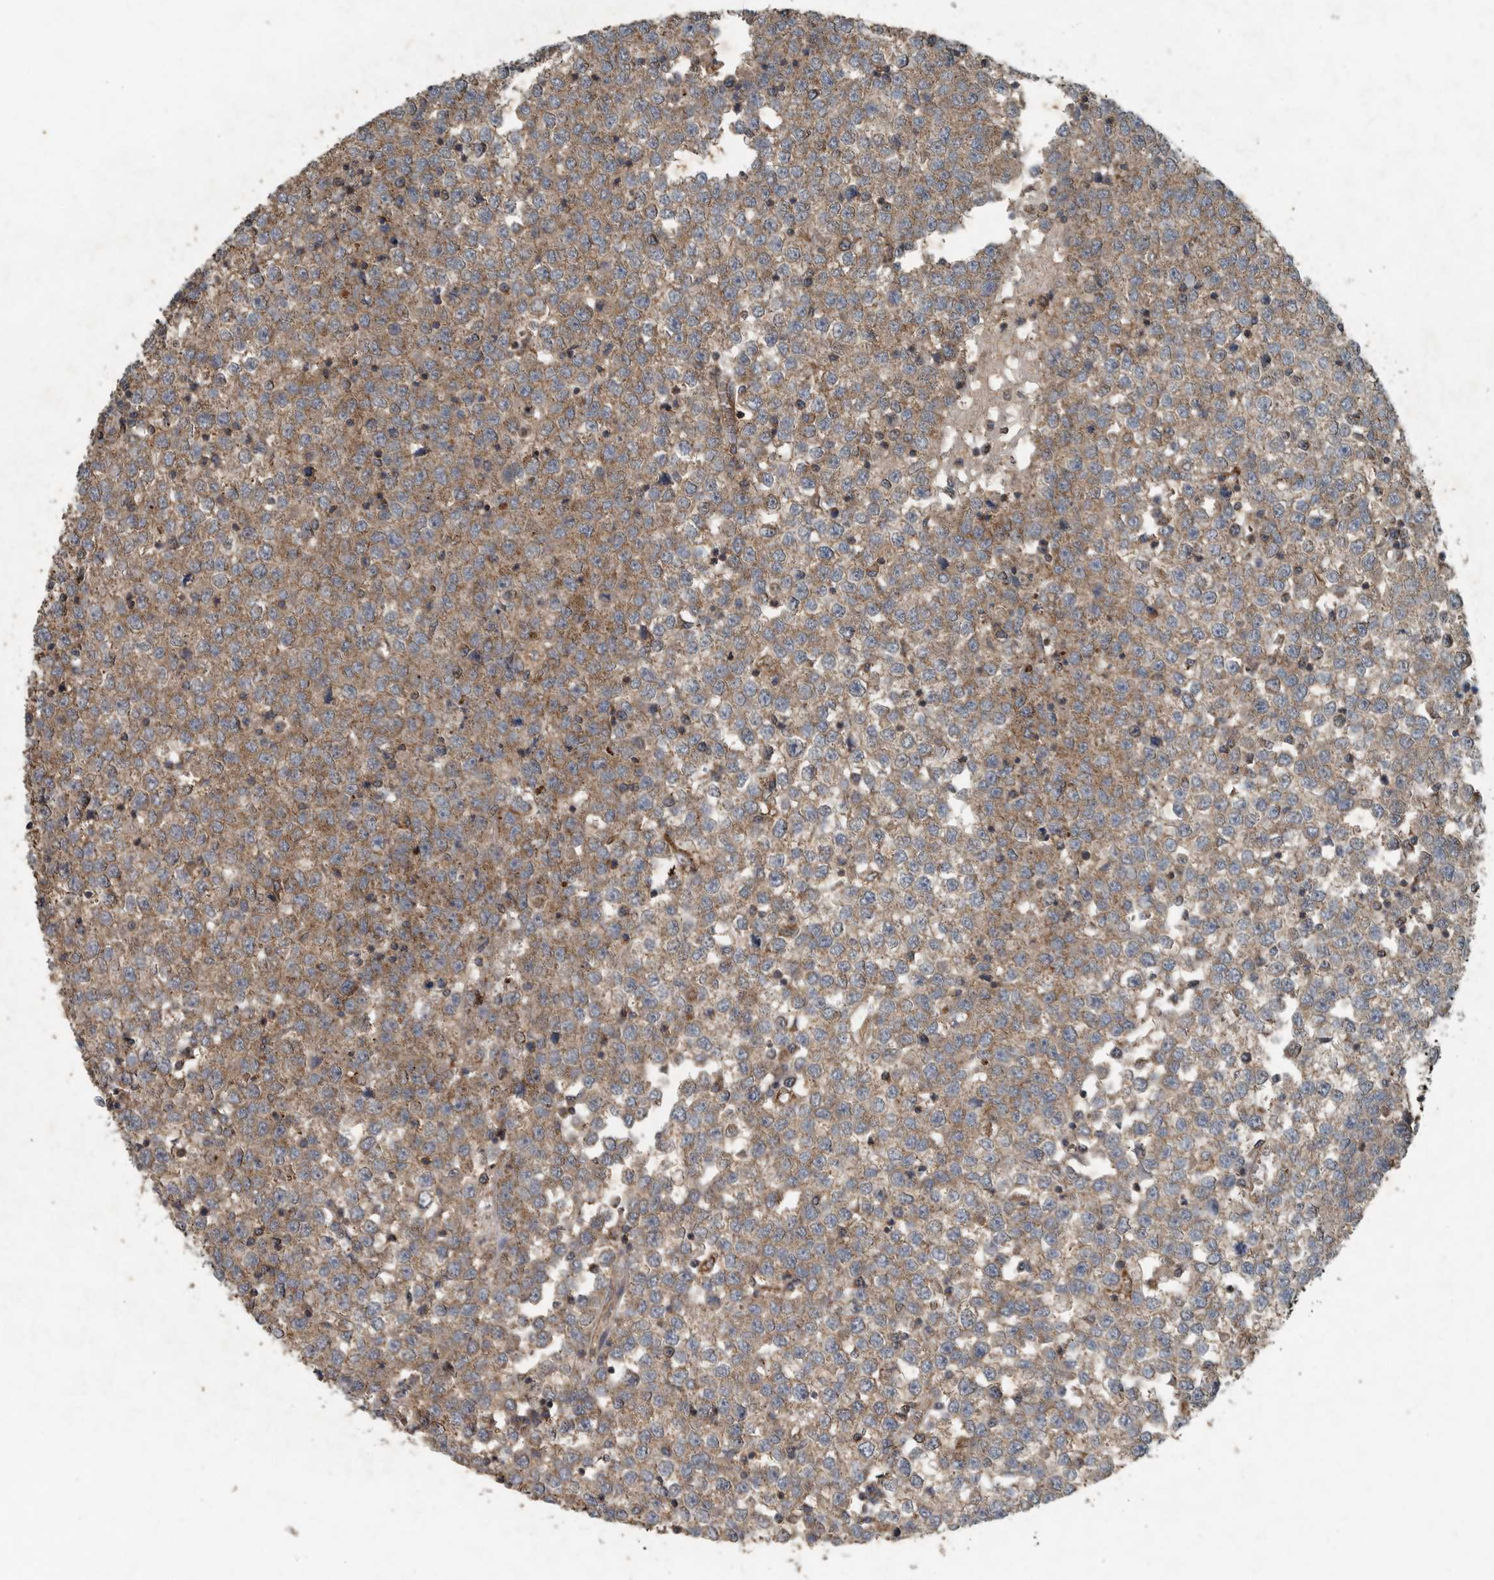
{"staining": {"intensity": "moderate", "quantity": ">75%", "location": "cytoplasmic/membranous"}, "tissue": "testis cancer", "cell_type": "Tumor cells", "image_type": "cancer", "snomed": [{"axis": "morphology", "description": "Seminoma, NOS"}, {"axis": "topography", "description": "Testis"}], "caption": "Human seminoma (testis) stained with a protein marker reveals moderate staining in tumor cells.", "gene": "IL6ST", "patient": {"sex": "male", "age": 65}}